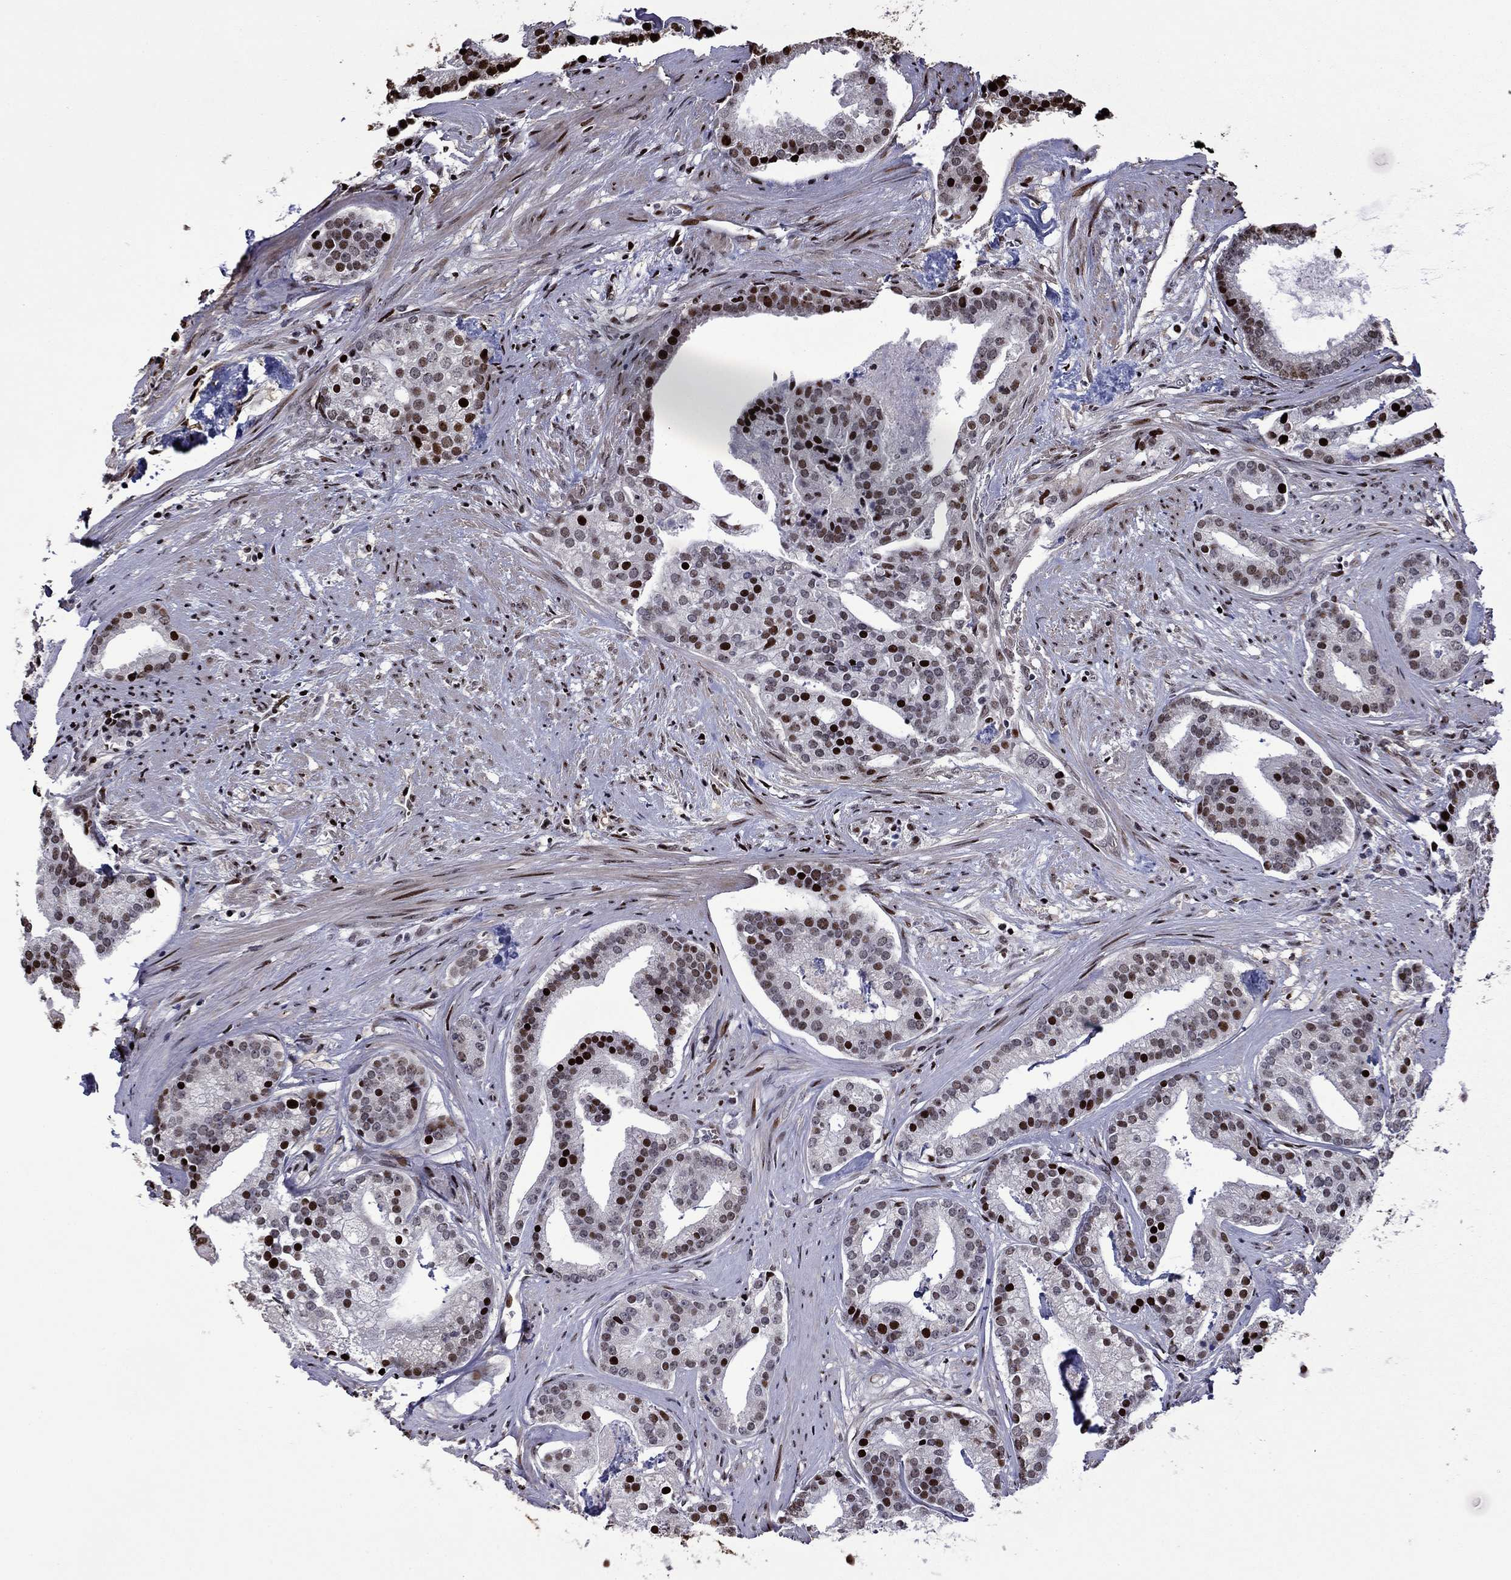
{"staining": {"intensity": "strong", "quantity": "<25%", "location": "nuclear"}, "tissue": "prostate cancer", "cell_type": "Tumor cells", "image_type": "cancer", "snomed": [{"axis": "morphology", "description": "Adenocarcinoma, NOS"}, {"axis": "topography", "description": "Prostate and seminal vesicle, NOS"}, {"axis": "topography", "description": "Prostate"}], "caption": "An immunohistochemistry (IHC) micrograph of neoplastic tissue is shown. Protein staining in brown labels strong nuclear positivity in adenocarcinoma (prostate) within tumor cells. The protein is stained brown, and the nuclei are stained in blue (DAB (3,3'-diaminobenzidine) IHC with brightfield microscopy, high magnification).", "gene": "LIMK1", "patient": {"sex": "male", "age": 44}}